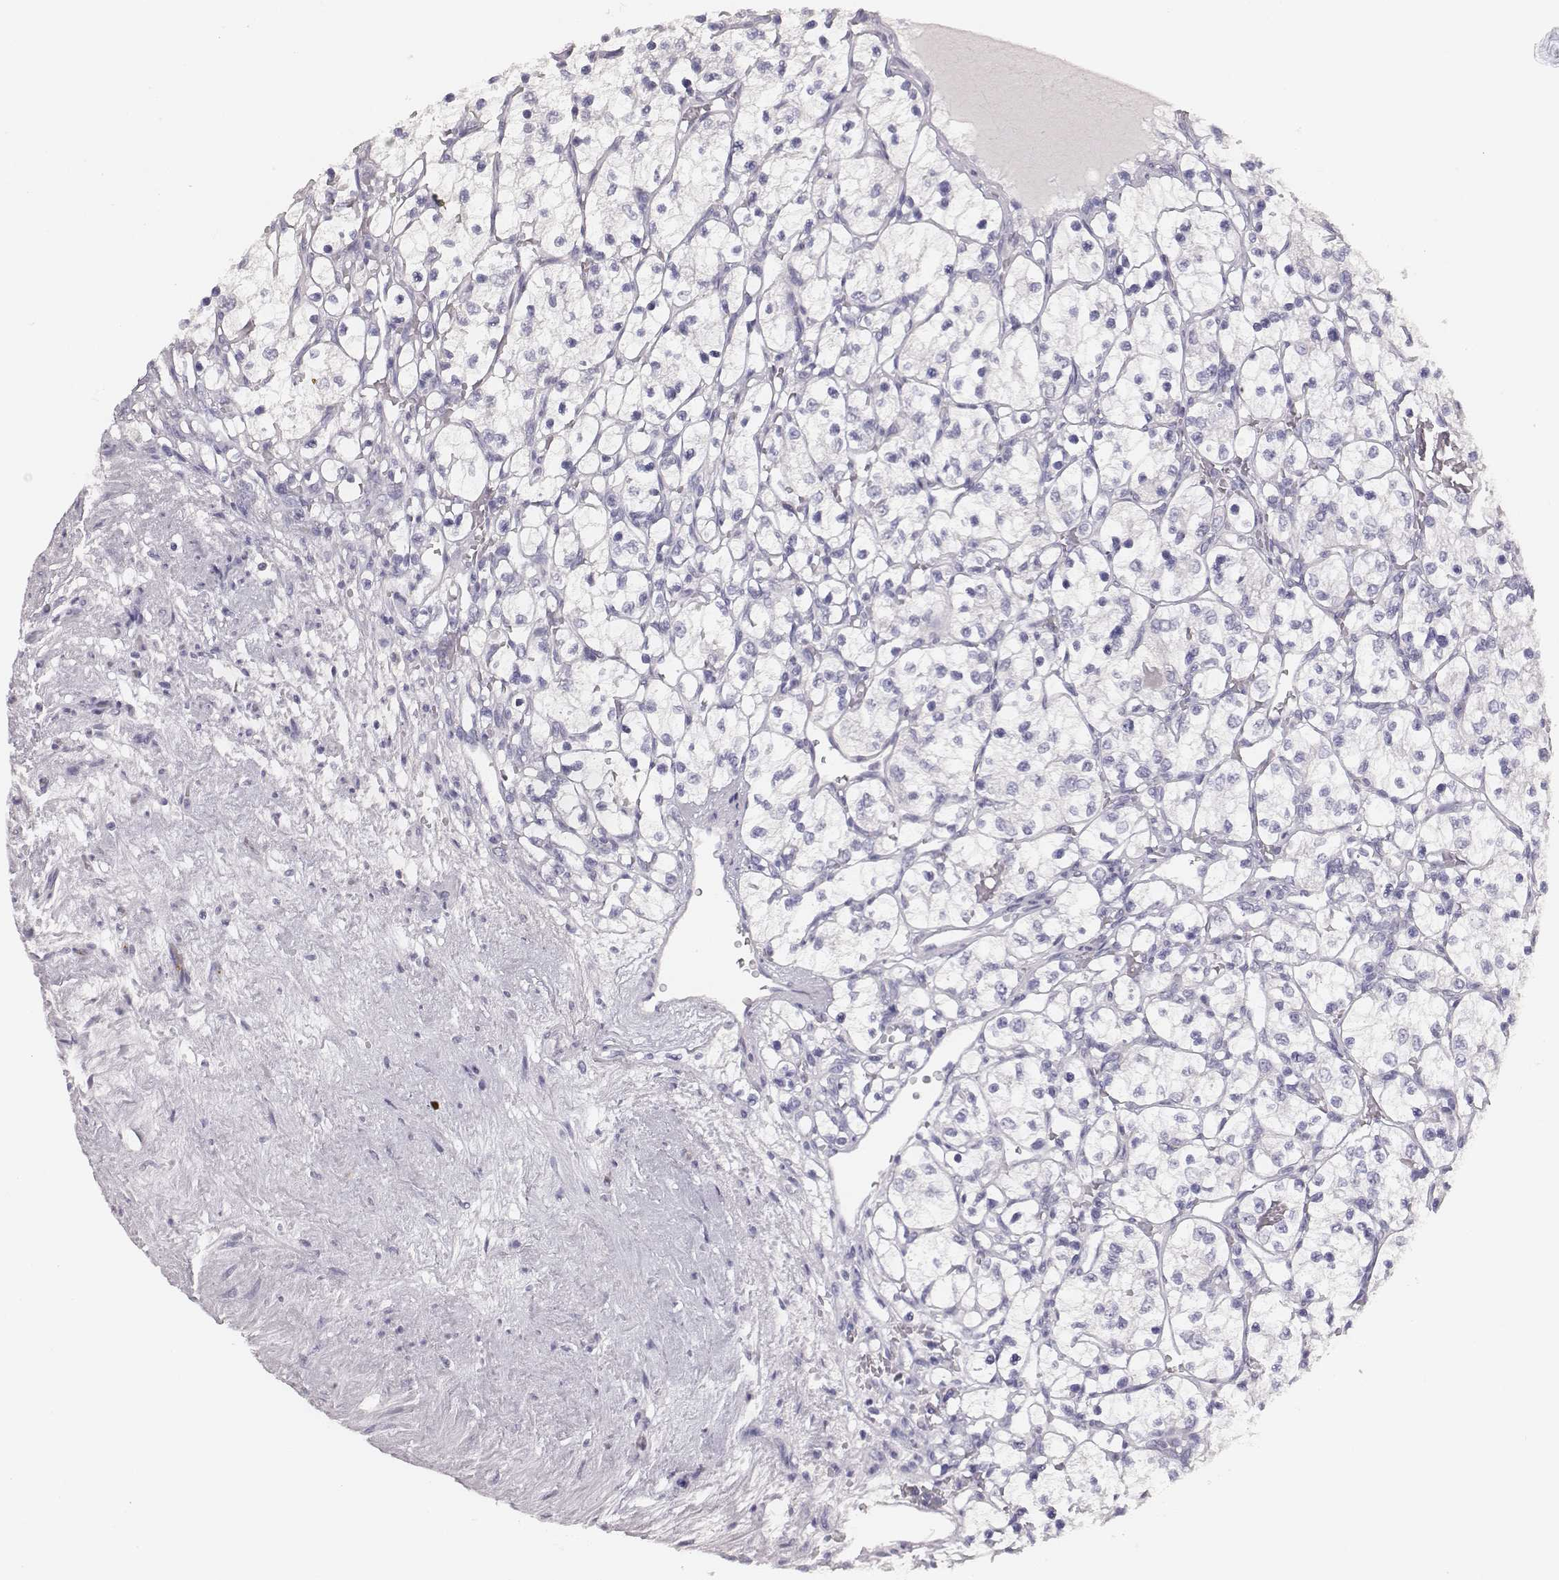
{"staining": {"intensity": "negative", "quantity": "none", "location": "none"}, "tissue": "renal cancer", "cell_type": "Tumor cells", "image_type": "cancer", "snomed": [{"axis": "morphology", "description": "Adenocarcinoma, NOS"}, {"axis": "topography", "description": "Kidney"}], "caption": "Renal cancer (adenocarcinoma) stained for a protein using immunohistochemistry reveals no expression tumor cells.", "gene": "MYH6", "patient": {"sex": "female", "age": 69}}